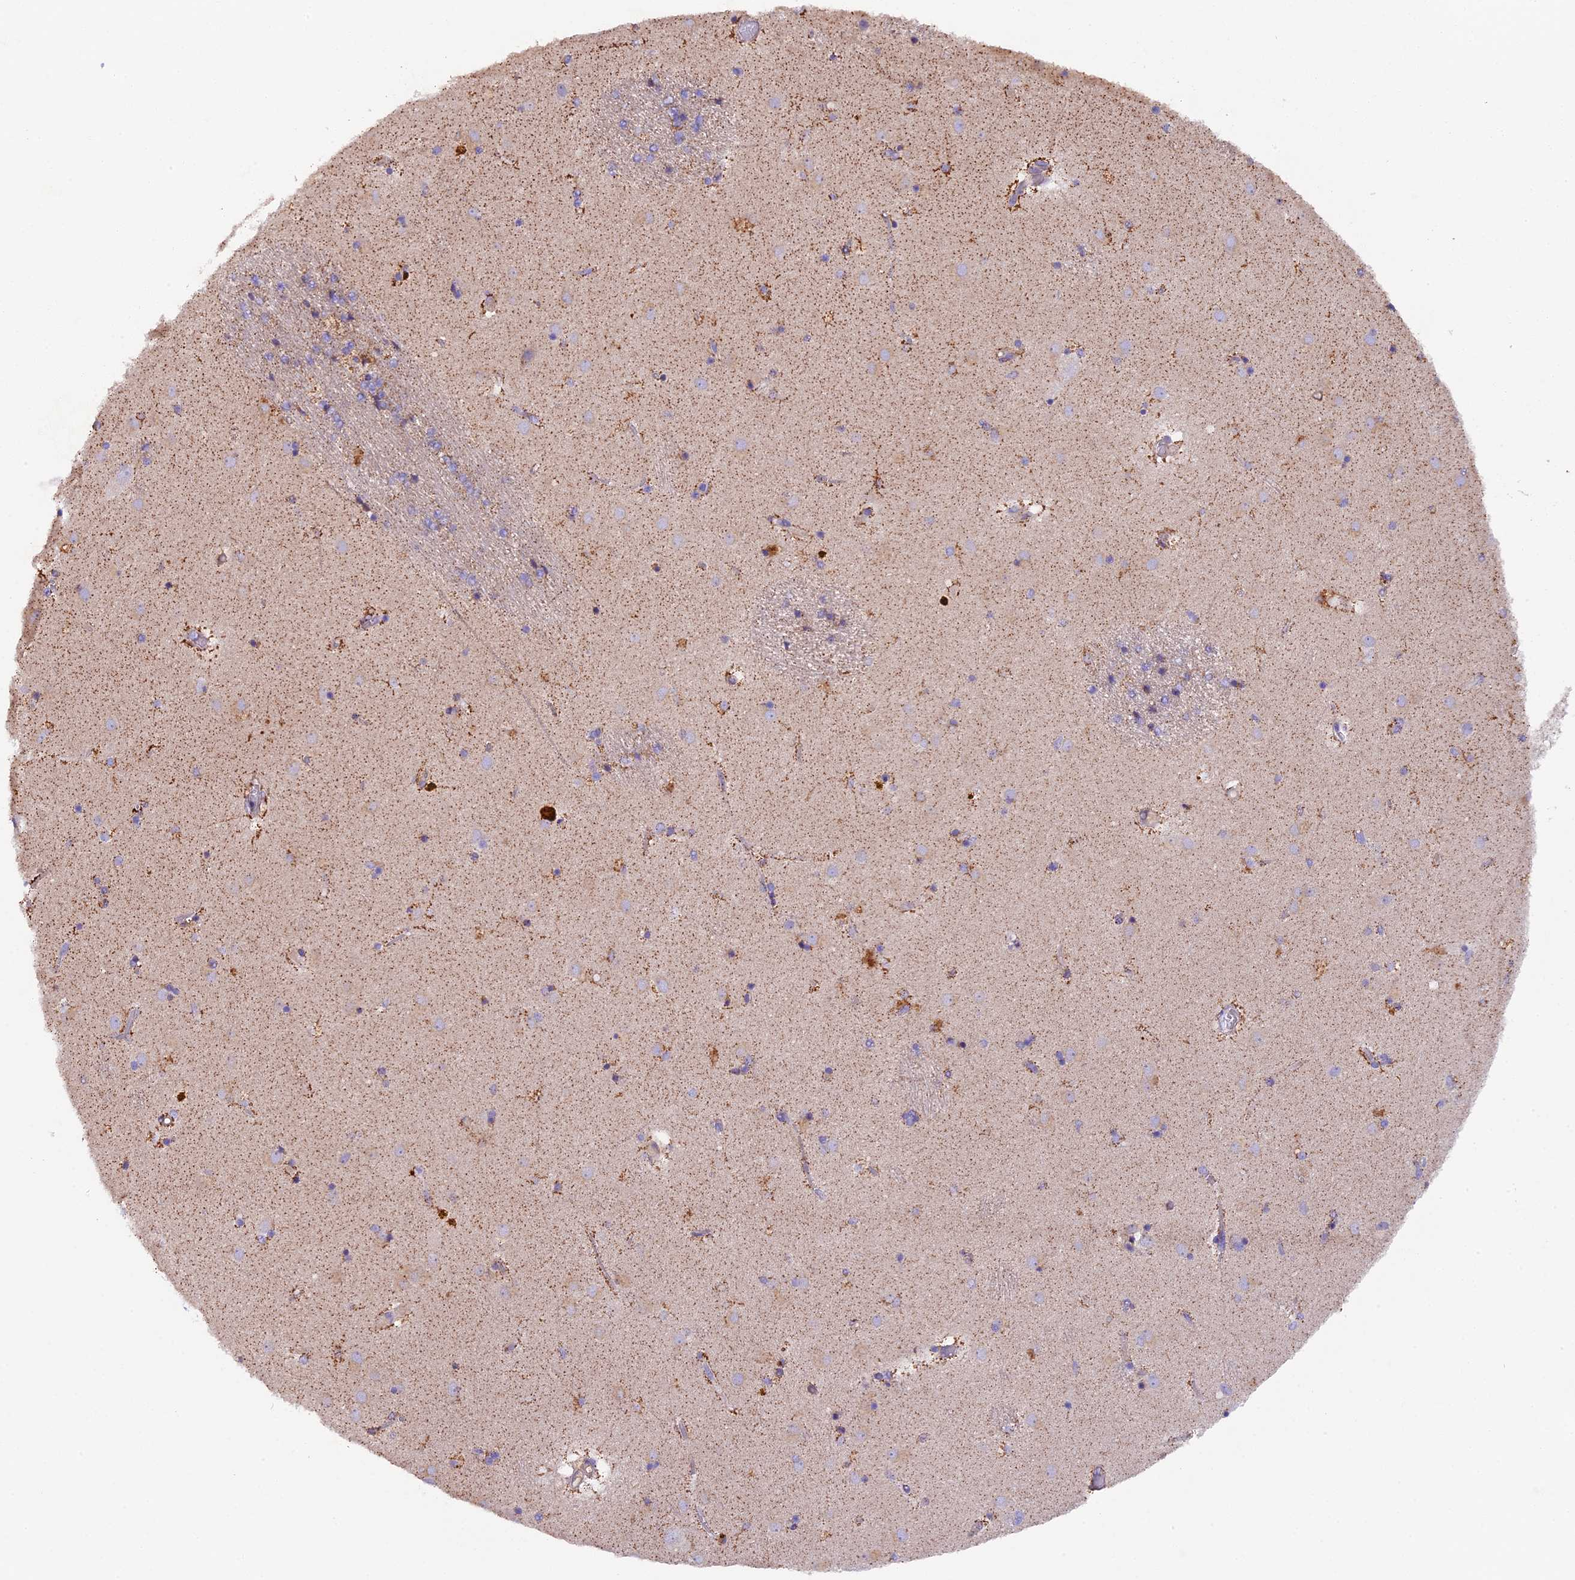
{"staining": {"intensity": "moderate", "quantity": "<25%", "location": "cytoplasmic/membranous"}, "tissue": "caudate", "cell_type": "Glial cells", "image_type": "normal", "snomed": [{"axis": "morphology", "description": "Normal tissue, NOS"}, {"axis": "topography", "description": "Lateral ventricle wall"}], "caption": "A histopathology image showing moderate cytoplasmic/membranous staining in about <25% of glial cells in benign caudate, as visualized by brown immunohistochemical staining.", "gene": "PIGU", "patient": {"sex": "male", "age": 70}}